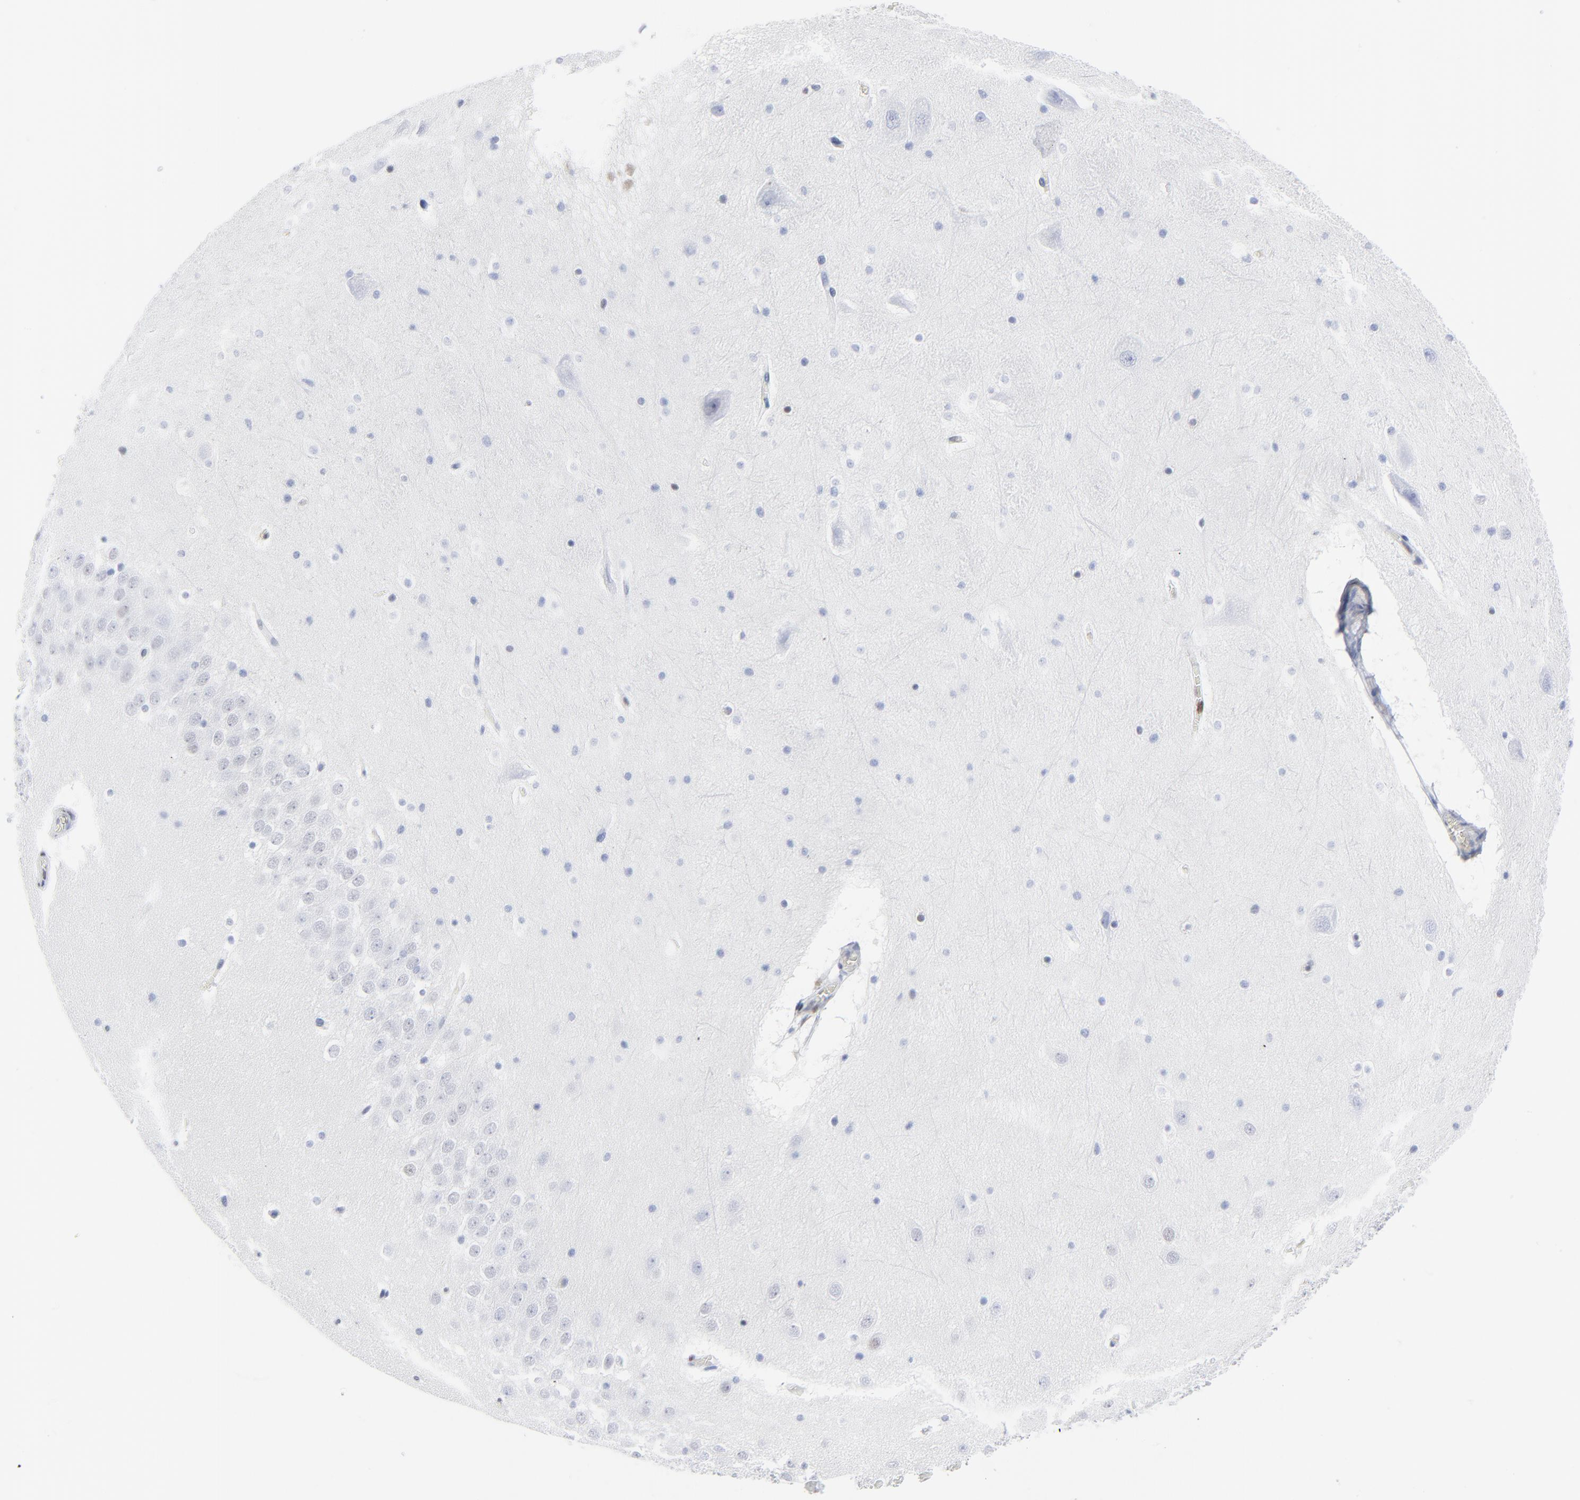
{"staining": {"intensity": "negative", "quantity": "none", "location": "none"}, "tissue": "hippocampus", "cell_type": "Glial cells", "image_type": "normal", "snomed": [{"axis": "morphology", "description": "Normal tissue, NOS"}, {"axis": "topography", "description": "Hippocampus"}], "caption": "DAB immunohistochemical staining of normal human hippocampus exhibits no significant staining in glial cells.", "gene": "JUN", "patient": {"sex": "male", "age": 45}}